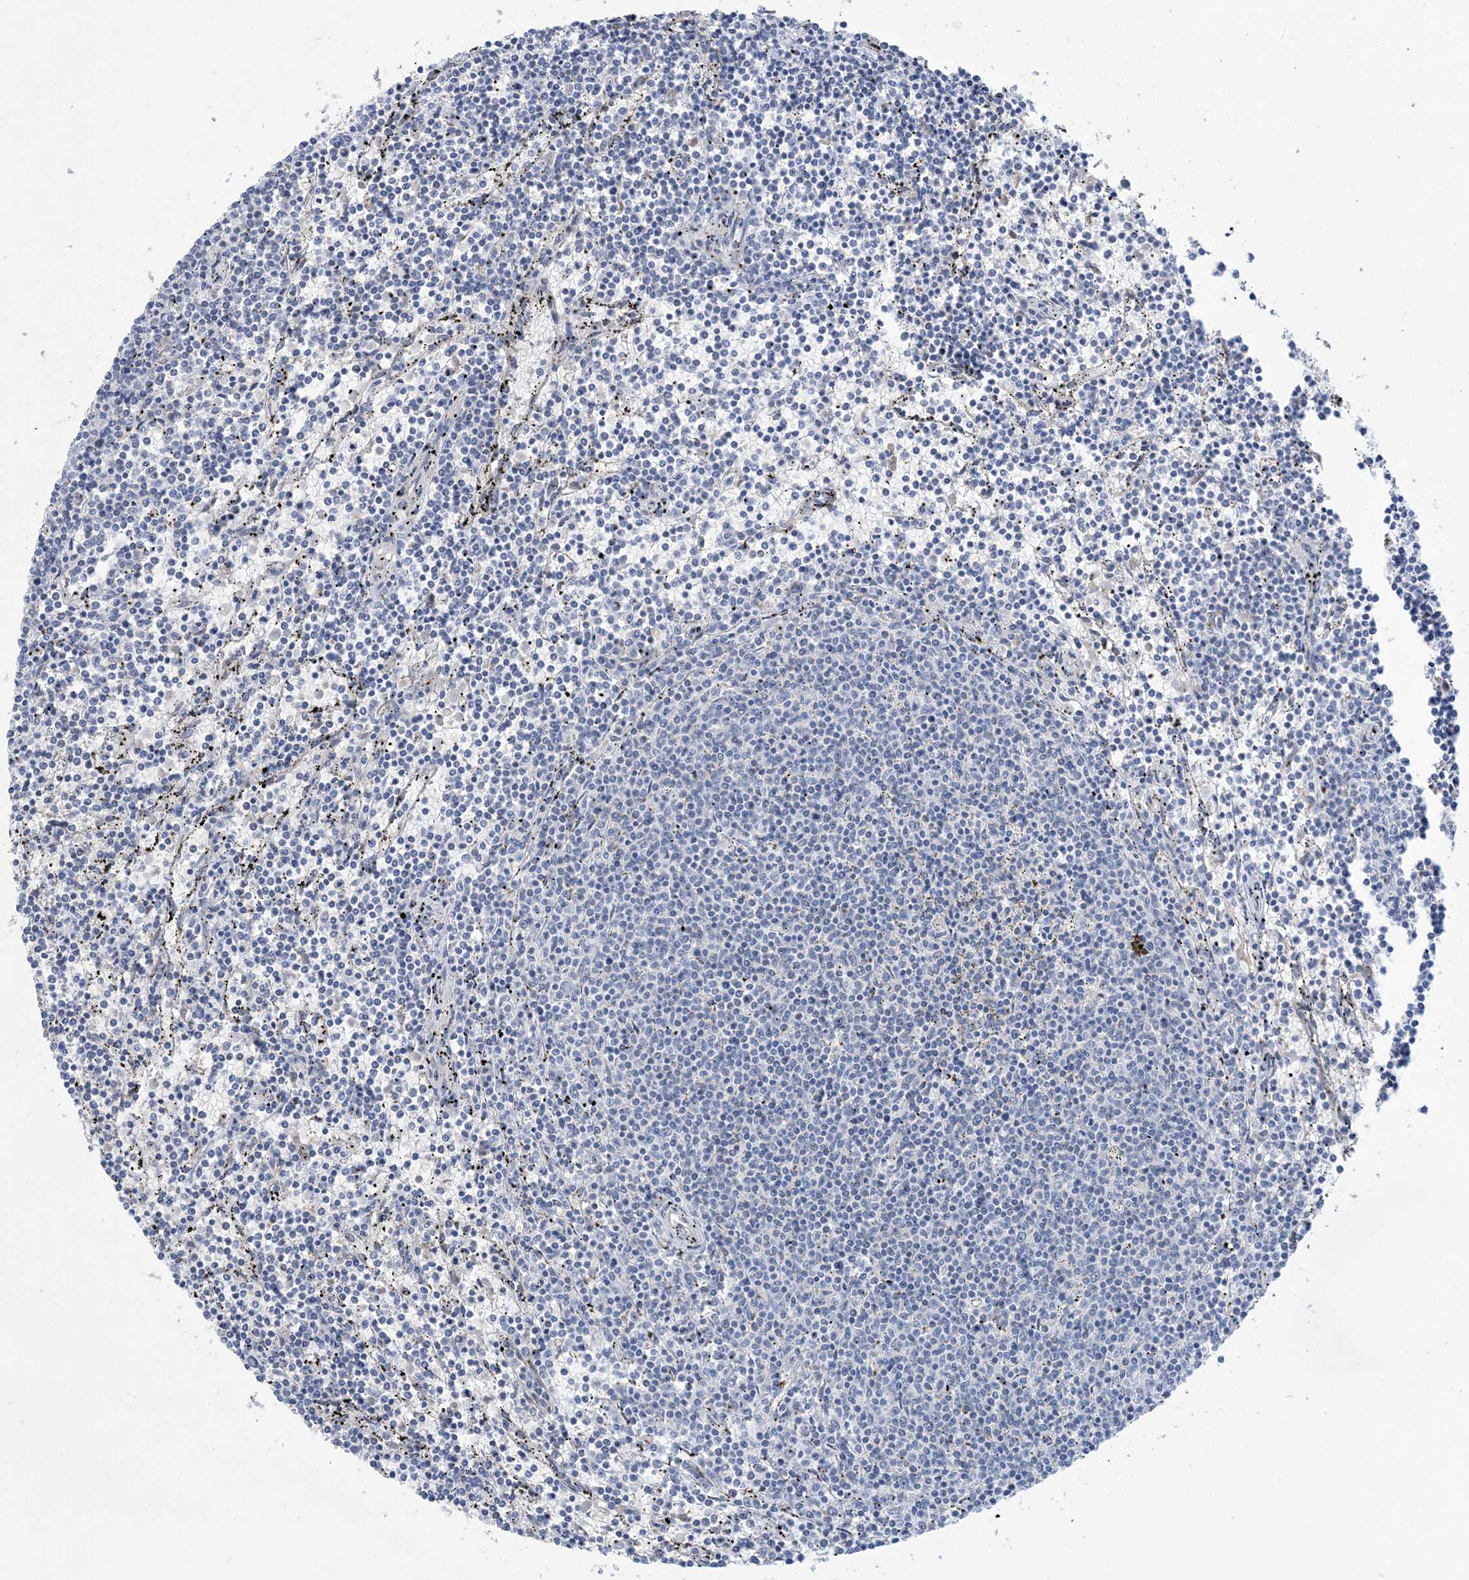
{"staining": {"intensity": "negative", "quantity": "none", "location": "none"}, "tissue": "lymphoma", "cell_type": "Tumor cells", "image_type": "cancer", "snomed": [{"axis": "morphology", "description": "Malignant lymphoma, non-Hodgkin's type, Low grade"}, {"axis": "topography", "description": "Spleen"}], "caption": "The image demonstrates no significant positivity in tumor cells of lymphoma.", "gene": "XIRP2", "patient": {"sex": "female", "age": 50}}